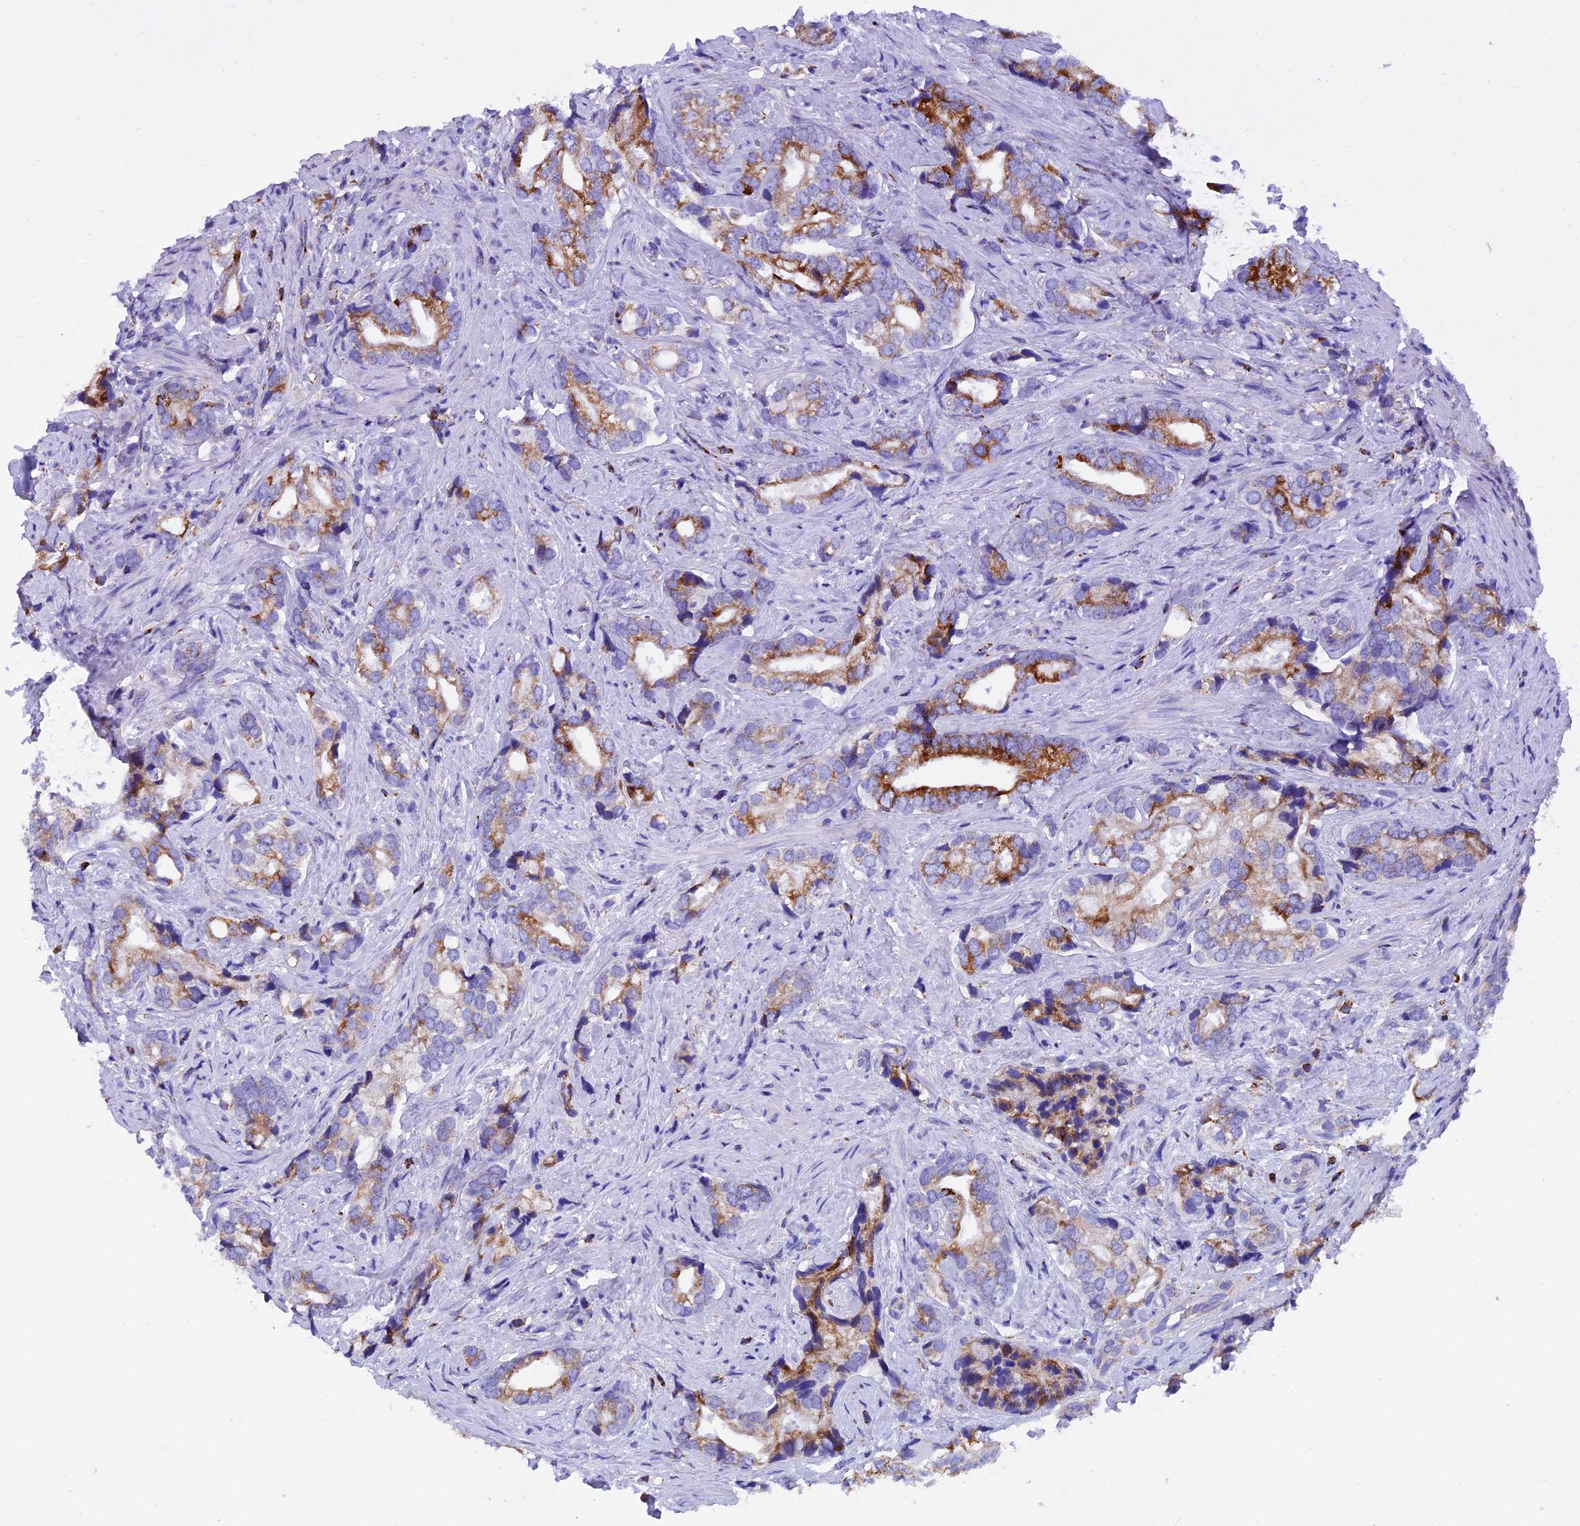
{"staining": {"intensity": "strong", "quantity": "<25%", "location": "cytoplasmic/membranous"}, "tissue": "prostate cancer", "cell_type": "Tumor cells", "image_type": "cancer", "snomed": [{"axis": "morphology", "description": "Adenocarcinoma, High grade"}, {"axis": "topography", "description": "Prostate"}], "caption": "Prostate cancer stained for a protein (brown) shows strong cytoplasmic/membranous positive positivity in approximately <25% of tumor cells.", "gene": "SLC8B1", "patient": {"sex": "male", "age": 75}}